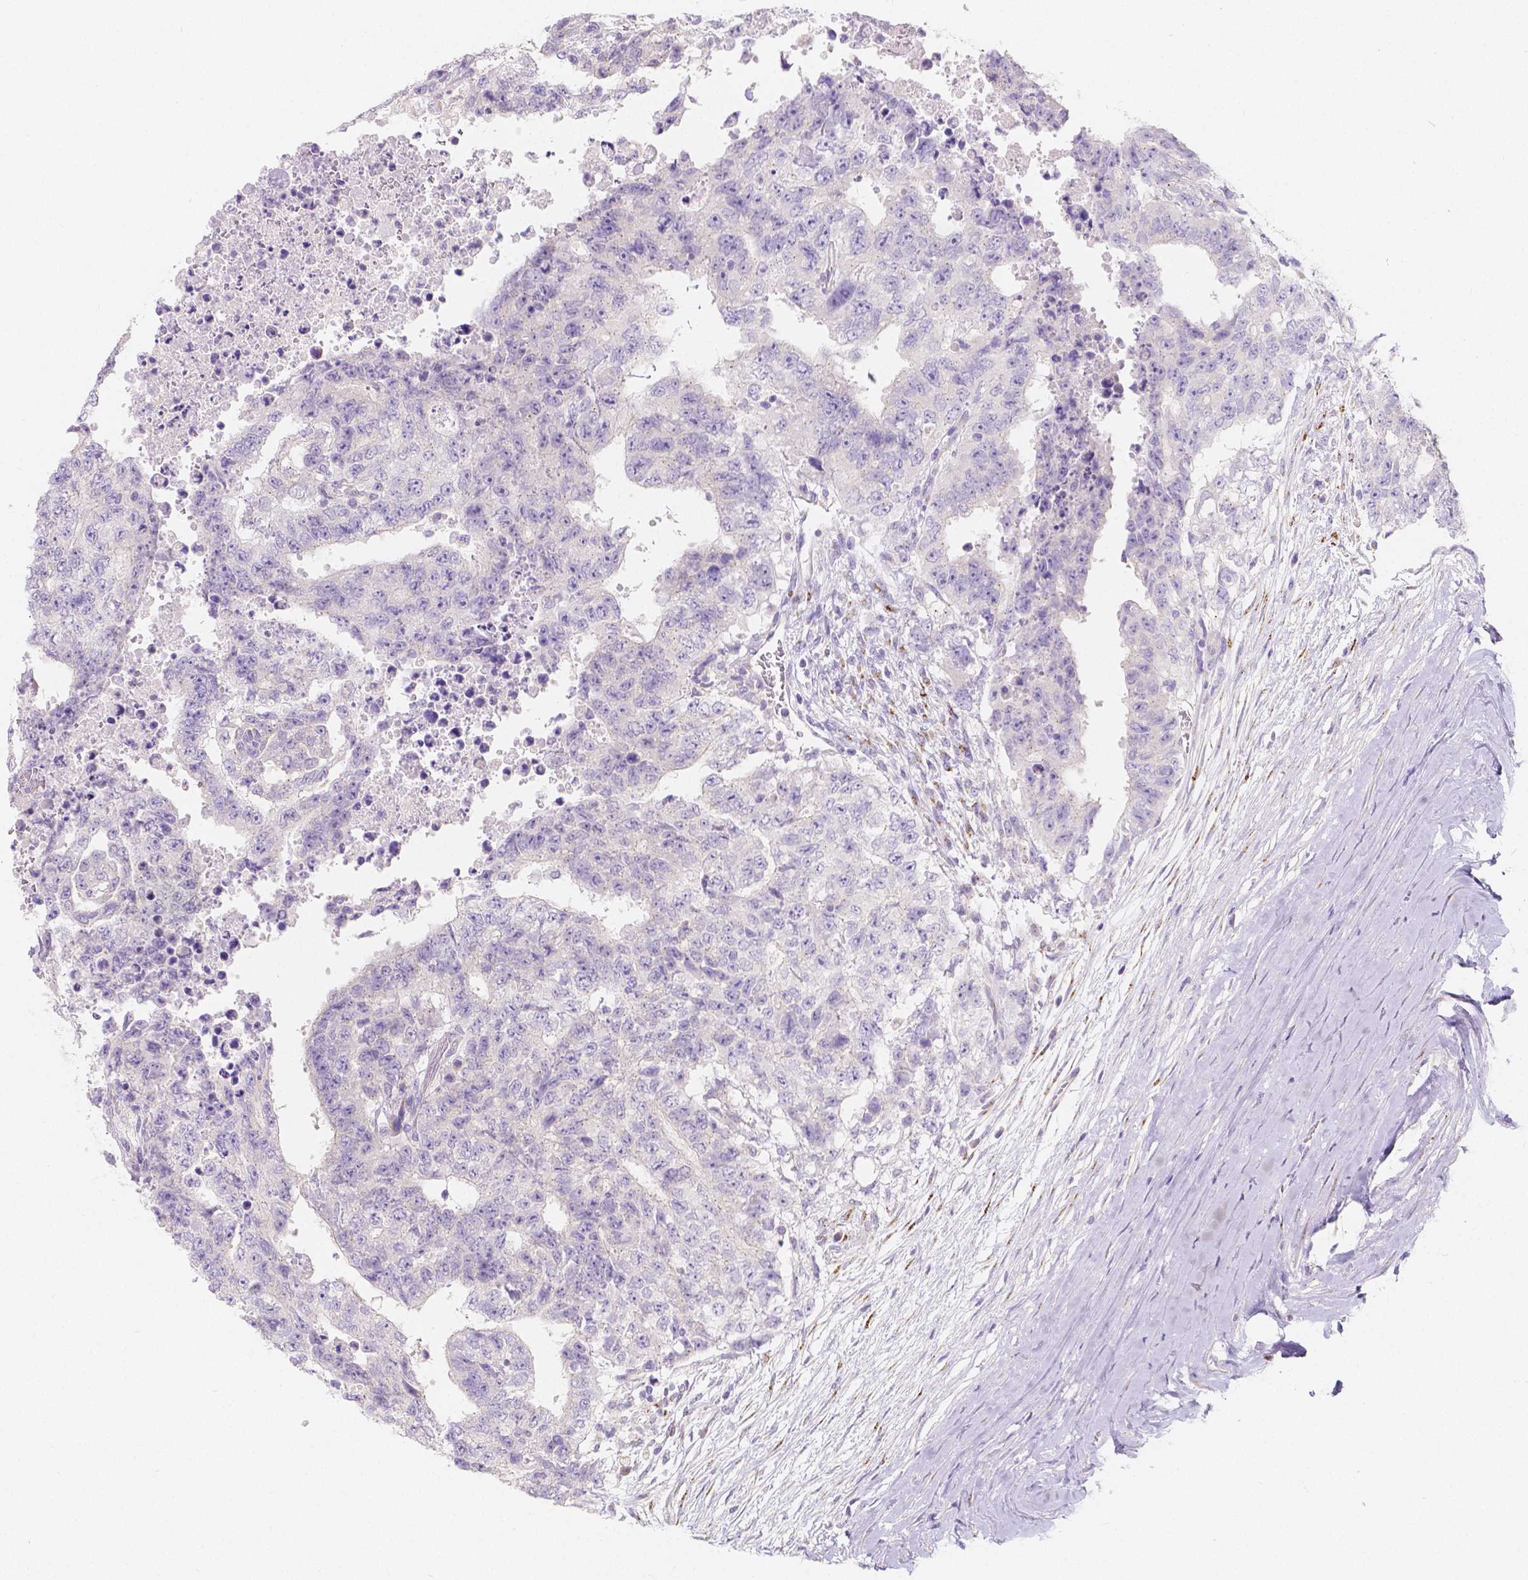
{"staining": {"intensity": "negative", "quantity": "none", "location": "none"}, "tissue": "testis cancer", "cell_type": "Tumor cells", "image_type": "cancer", "snomed": [{"axis": "morphology", "description": "Carcinoma, Embryonal, NOS"}, {"axis": "topography", "description": "Testis"}], "caption": "Tumor cells are negative for protein expression in human testis embryonal carcinoma.", "gene": "RNF186", "patient": {"sex": "male", "age": 24}}